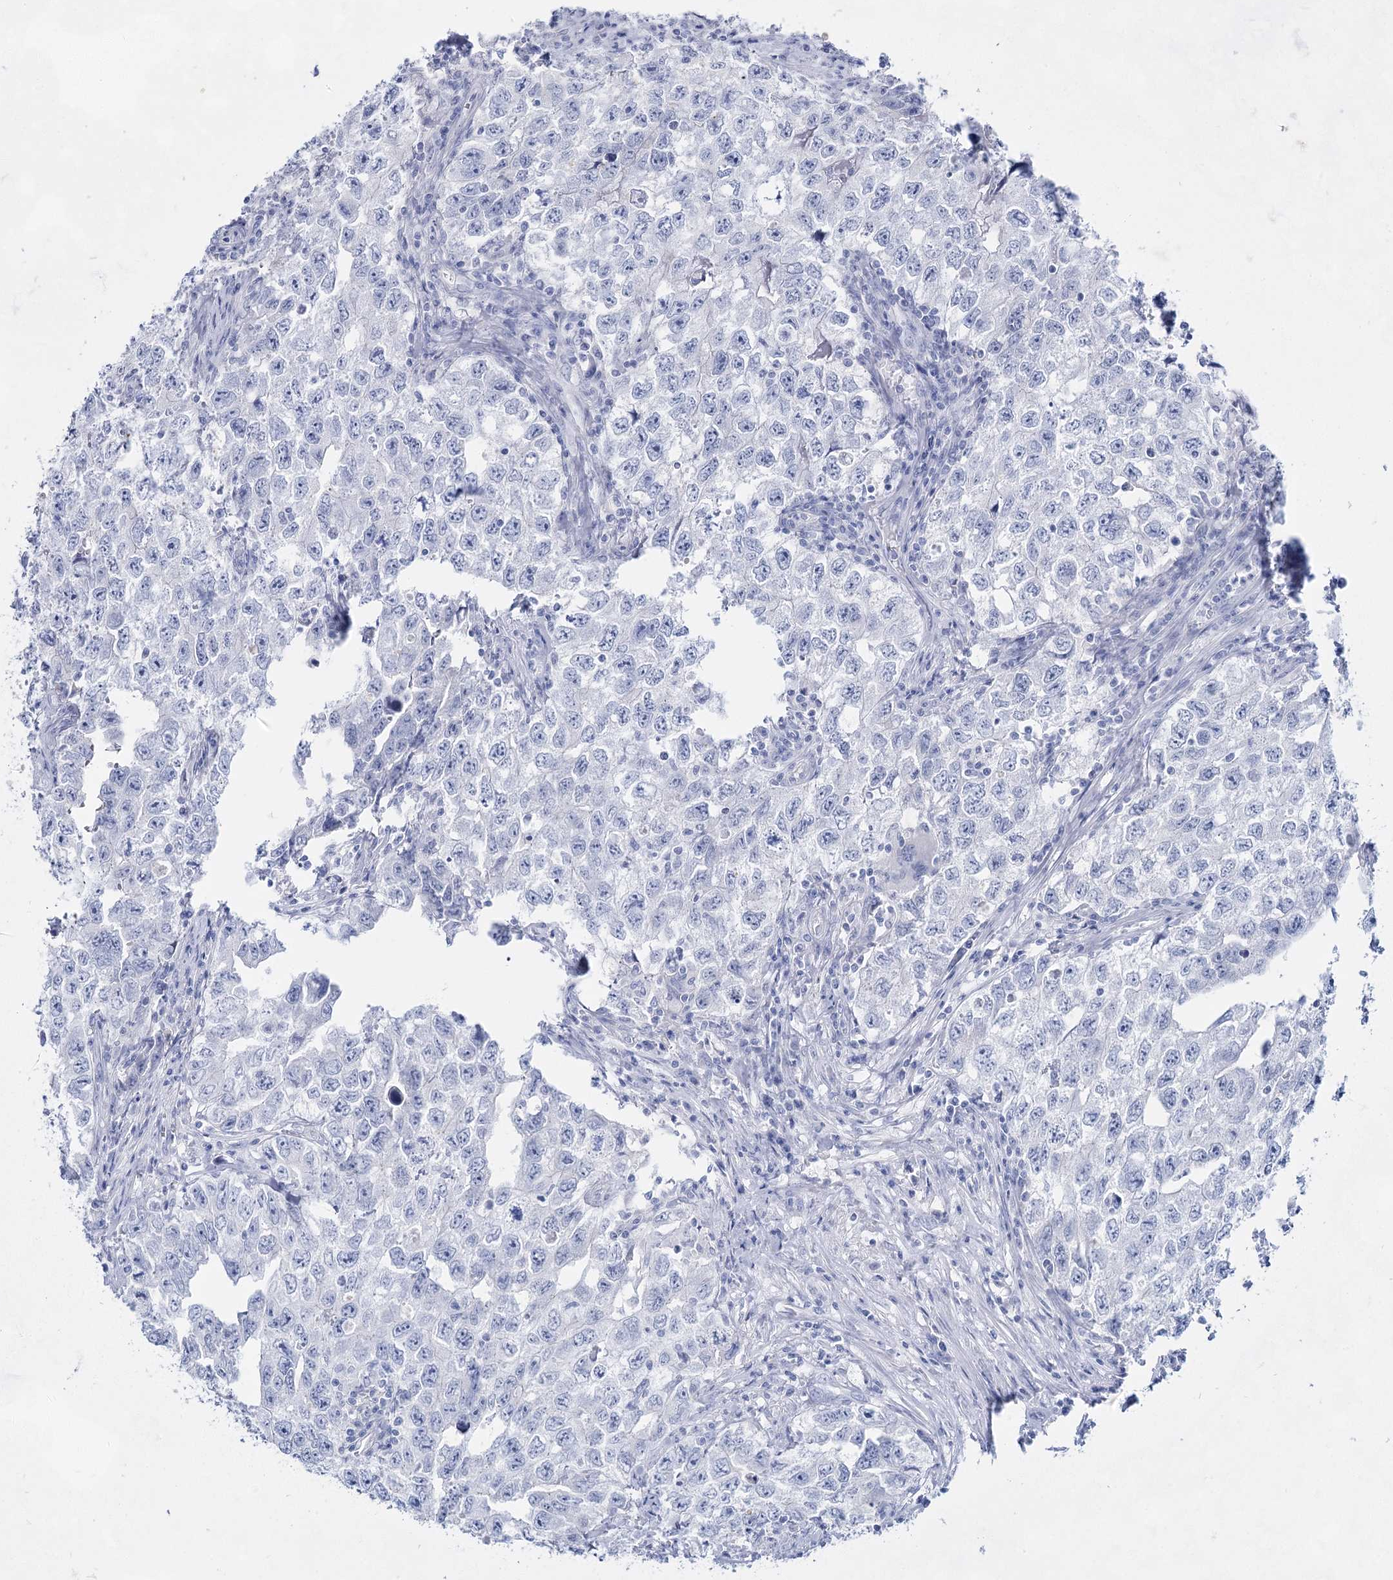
{"staining": {"intensity": "negative", "quantity": "none", "location": "none"}, "tissue": "testis cancer", "cell_type": "Tumor cells", "image_type": "cancer", "snomed": [{"axis": "morphology", "description": "Seminoma, NOS"}, {"axis": "morphology", "description": "Carcinoma, Embryonal, NOS"}, {"axis": "topography", "description": "Testis"}], "caption": "A photomicrograph of human embryonal carcinoma (testis) is negative for staining in tumor cells.", "gene": "ACRV1", "patient": {"sex": "male", "age": 43}}